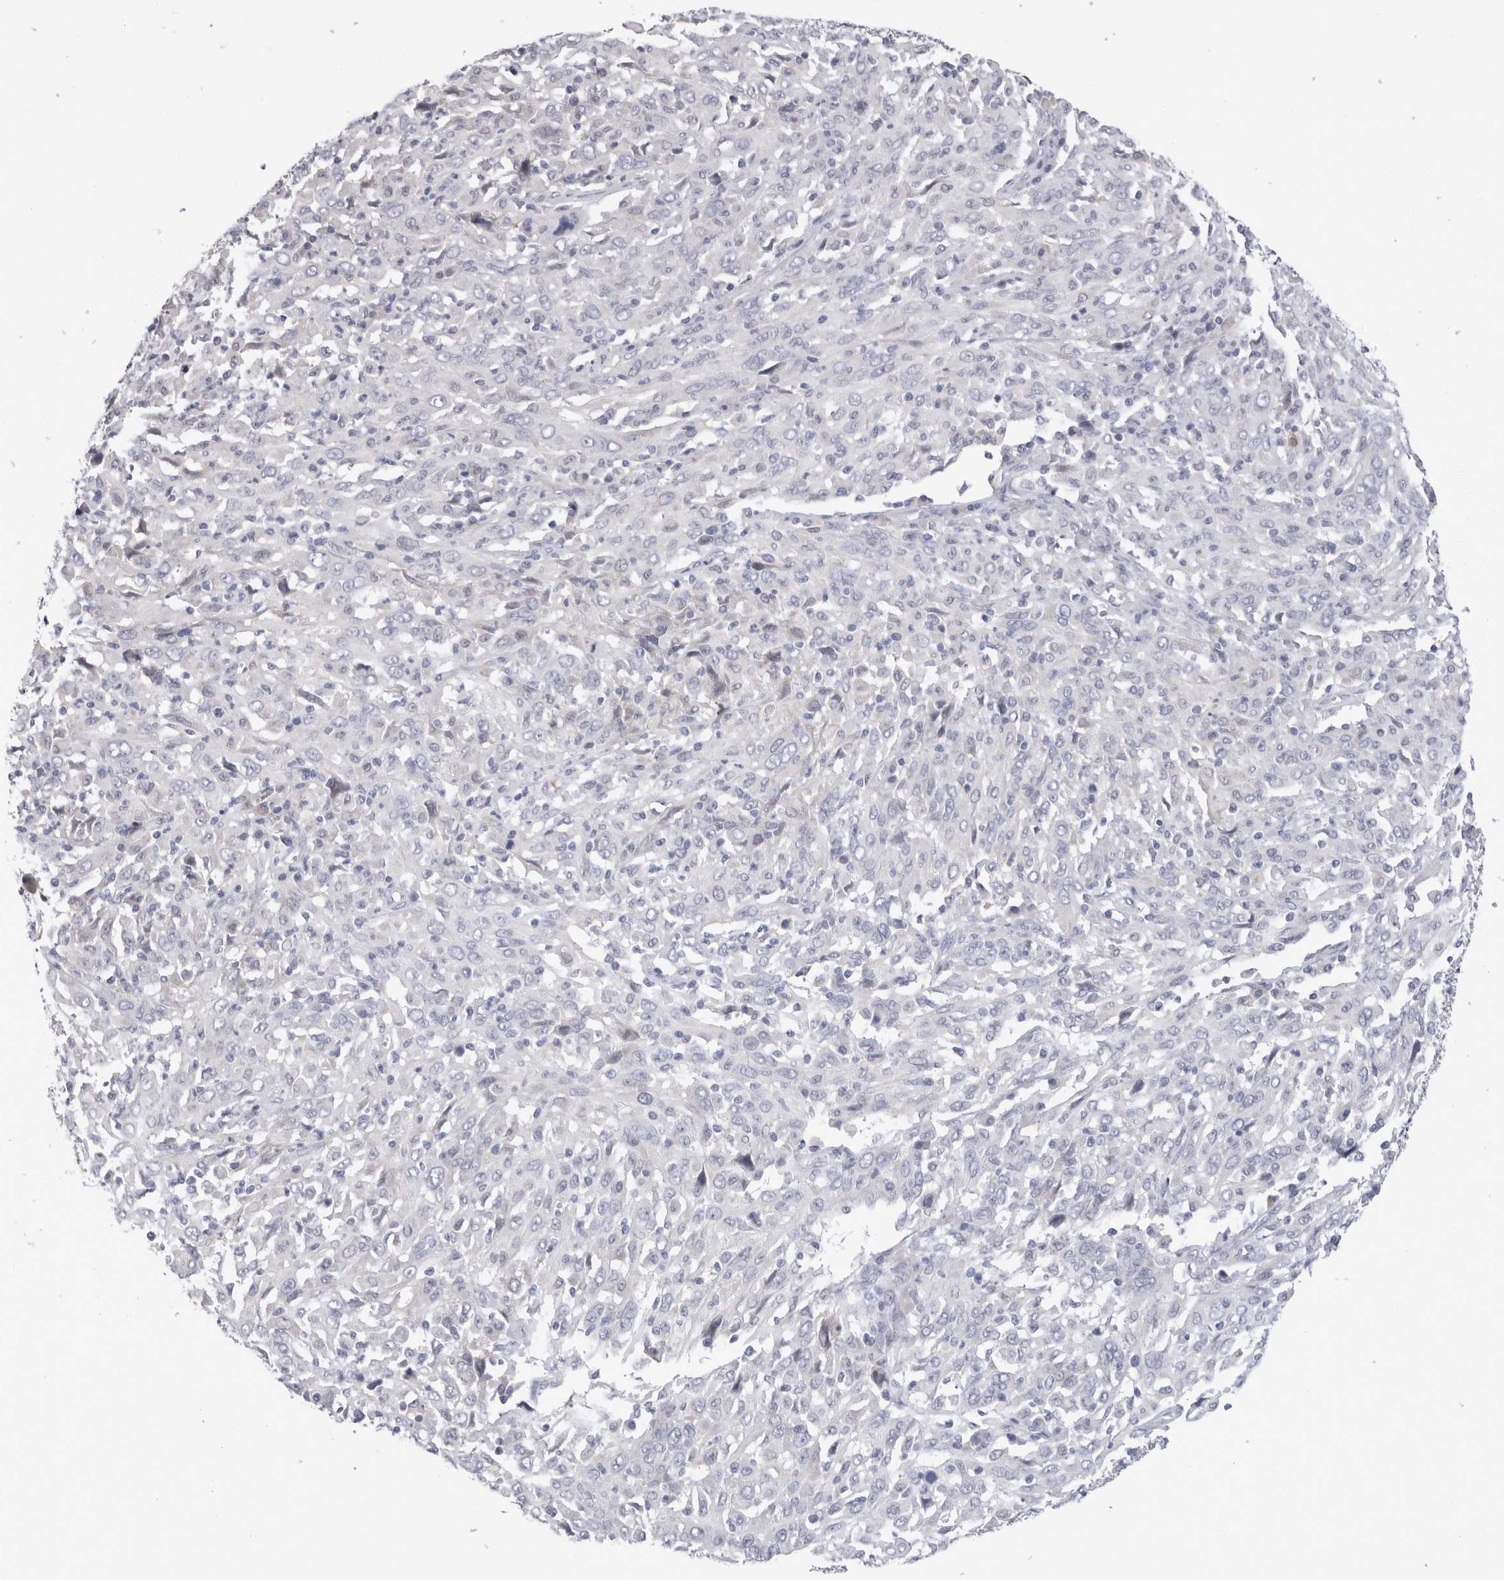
{"staining": {"intensity": "negative", "quantity": "none", "location": "none"}, "tissue": "cervical cancer", "cell_type": "Tumor cells", "image_type": "cancer", "snomed": [{"axis": "morphology", "description": "Squamous cell carcinoma, NOS"}, {"axis": "topography", "description": "Cervix"}], "caption": "Tumor cells are negative for brown protein staining in cervical squamous cell carcinoma.", "gene": "CRYBG1", "patient": {"sex": "female", "age": 46}}